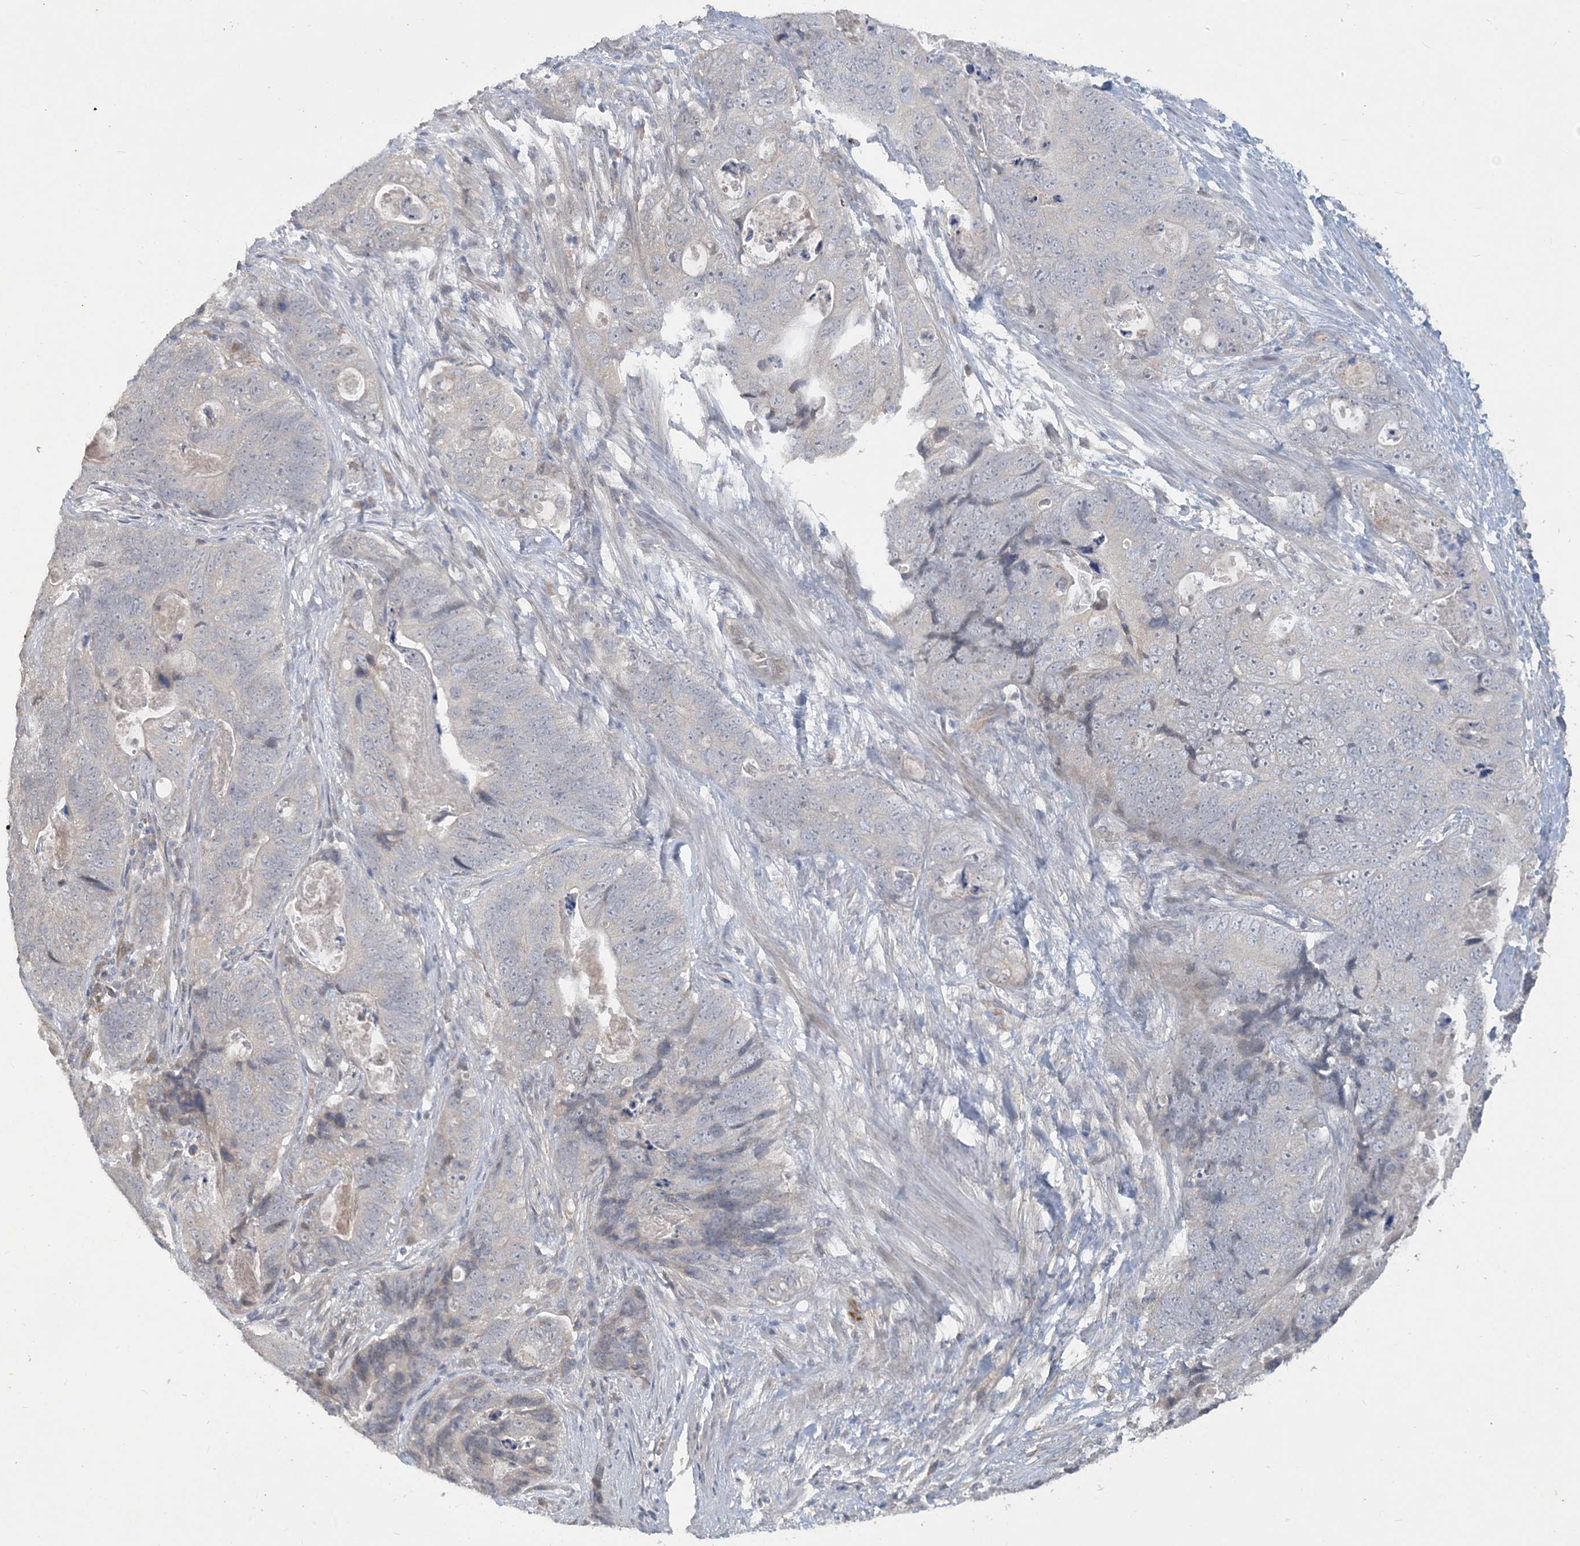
{"staining": {"intensity": "negative", "quantity": "none", "location": "none"}, "tissue": "stomach cancer", "cell_type": "Tumor cells", "image_type": "cancer", "snomed": [{"axis": "morphology", "description": "Normal tissue, NOS"}, {"axis": "morphology", "description": "Adenocarcinoma, NOS"}, {"axis": "topography", "description": "Stomach"}], "caption": "A high-resolution histopathology image shows immunohistochemistry (IHC) staining of stomach cancer, which reveals no significant expression in tumor cells. The staining is performed using DAB (3,3'-diaminobenzidine) brown chromogen with nuclei counter-stained in using hematoxylin.", "gene": "CDS1", "patient": {"sex": "female", "age": 89}}